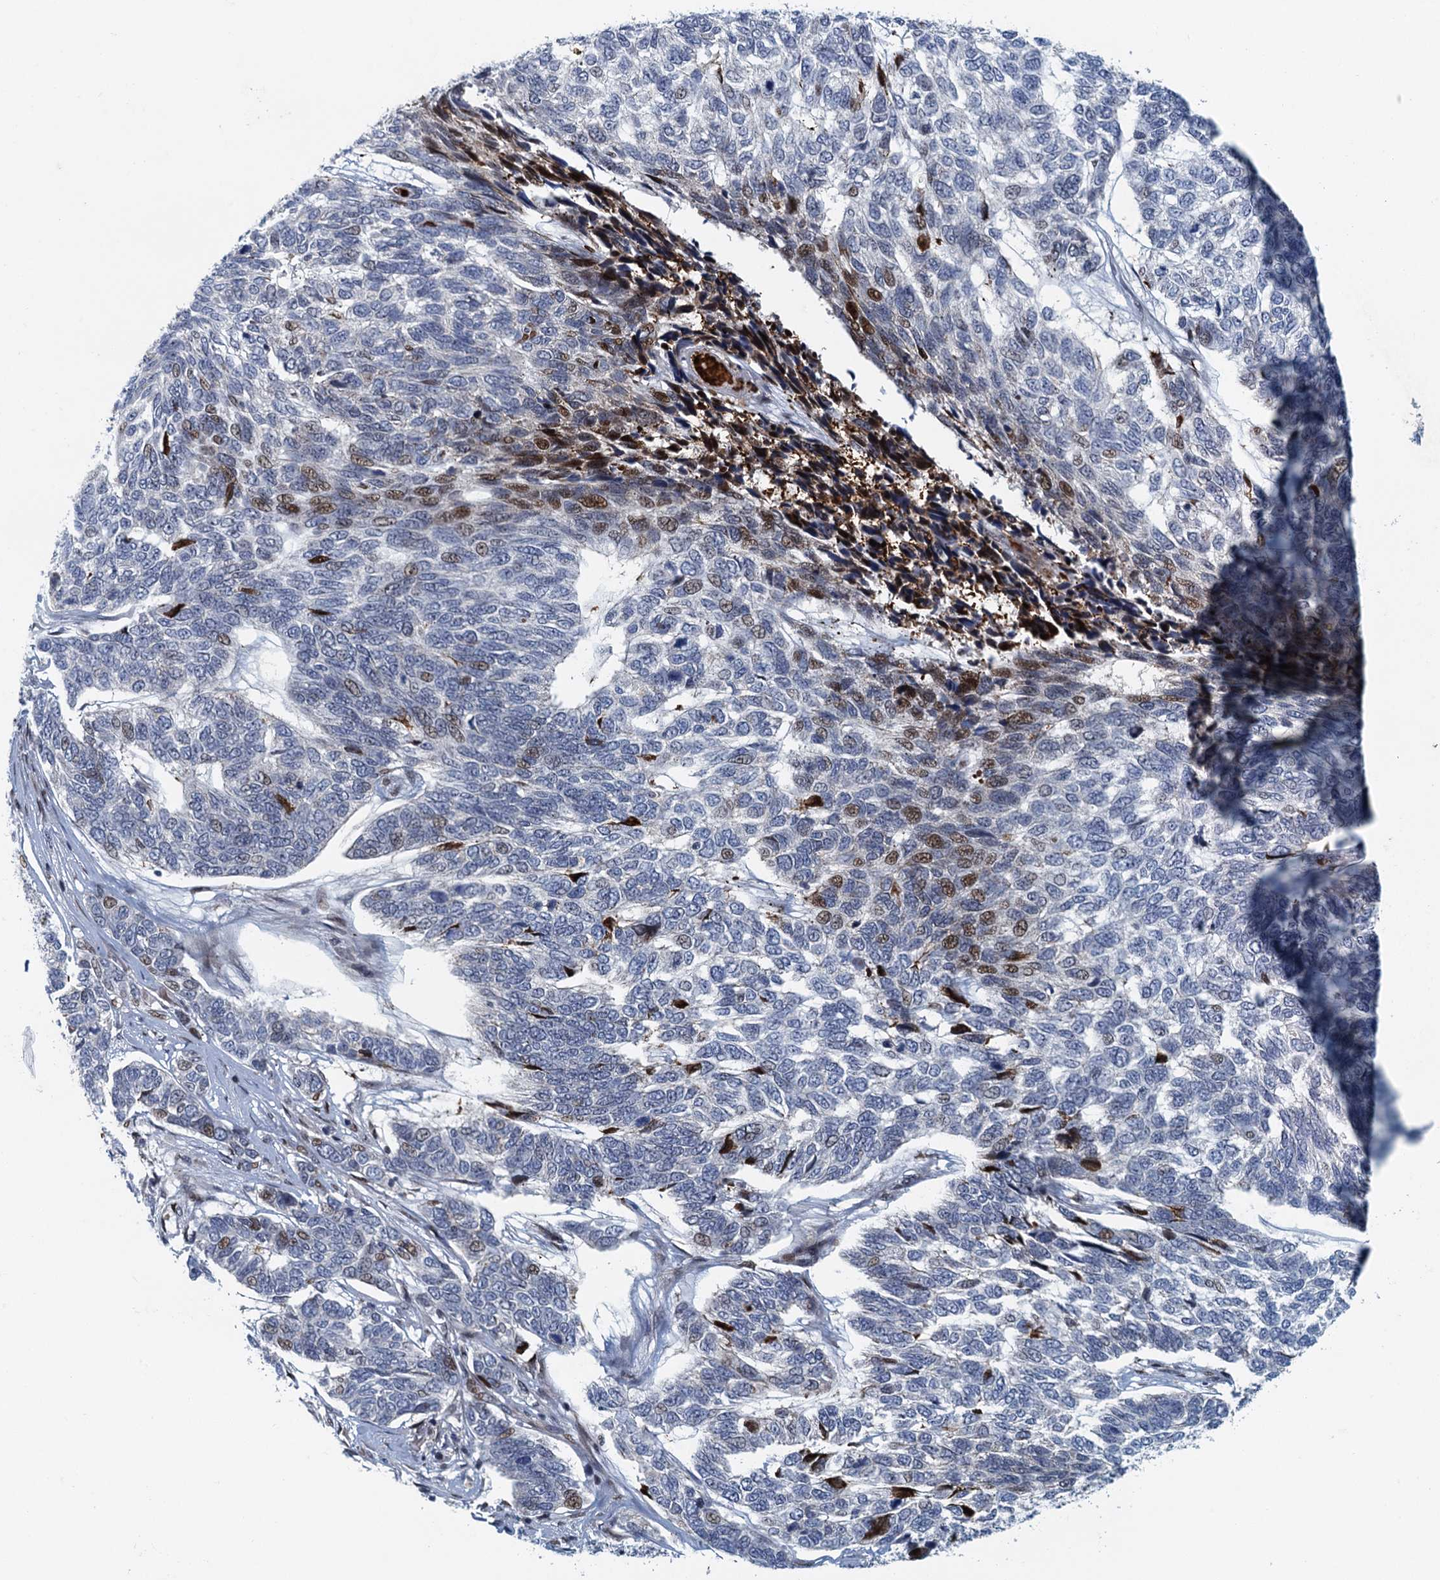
{"staining": {"intensity": "moderate", "quantity": "<25%", "location": "nuclear"}, "tissue": "skin cancer", "cell_type": "Tumor cells", "image_type": "cancer", "snomed": [{"axis": "morphology", "description": "Basal cell carcinoma"}, {"axis": "topography", "description": "Skin"}], "caption": "Immunohistochemistry (IHC) of human skin basal cell carcinoma exhibits low levels of moderate nuclear staining in approximately <25% of tumor cells. (Brightfield microscopy of DAB IHC at high magnification).", "gene": "ANKRD13D", "patient": {"sex": "female", "age": 65}}